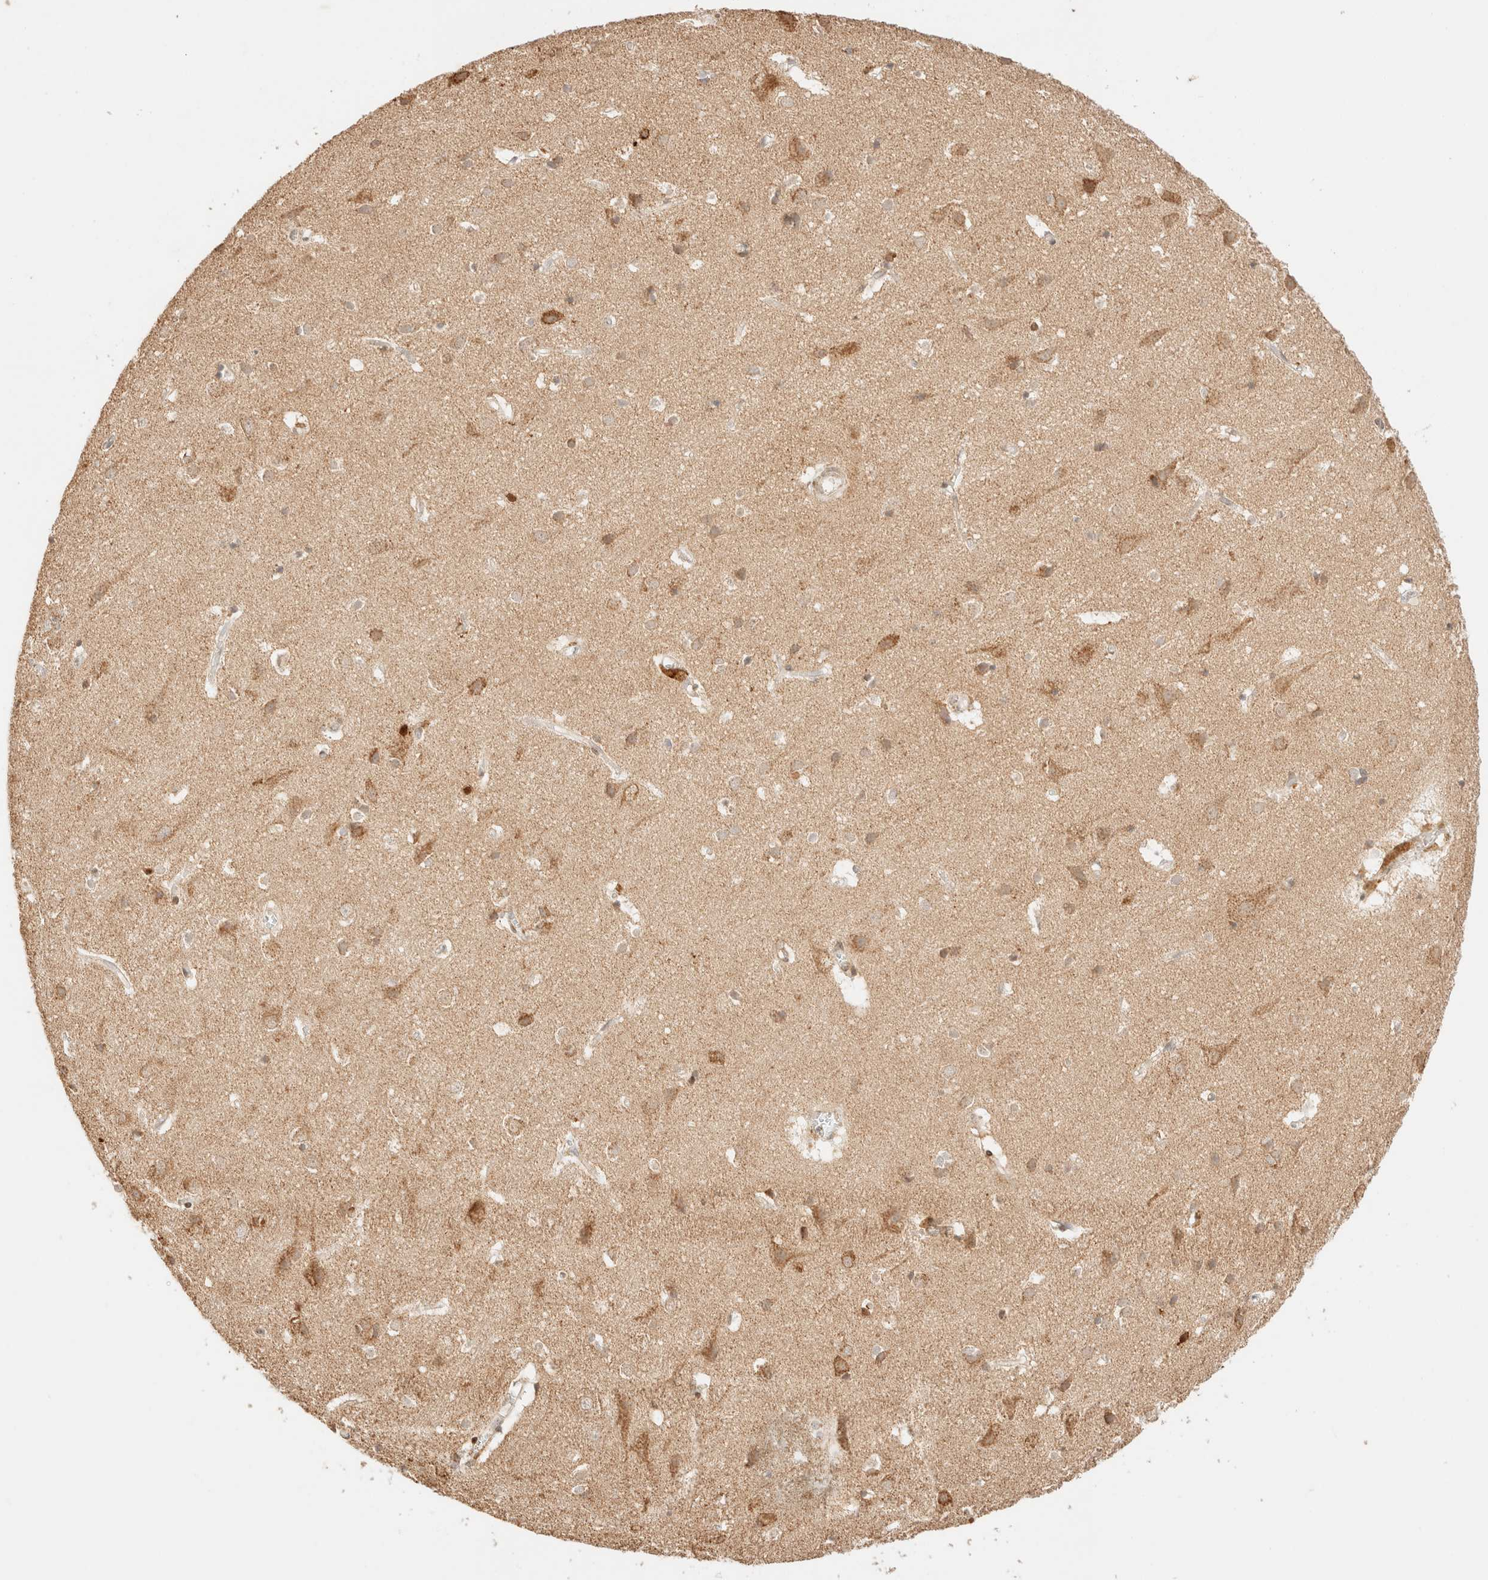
{"staining": {"intensity": "weak", "quantity": "25%-75%", "location": "cytoplasmic/membranous"}, "tissue": "cerebral cortex", "cell_type": "Endothelial cells", "image_type": "normal", "snomed": [{"axis": "morphology", "description": "Normal tissue, NOS"}, {"axis": "topography", "description": "Cerebral cortex"}], "caption": "A brown stain highlights weak cytoplasmic/membranous expression of a protein in endothelial cells of unremarkable human cerebral cortex. The protein is shown in brown color, while the nuclei are stained blue.", "gene": "TACO1", "patient": {"sex": "male", "age": 54}}